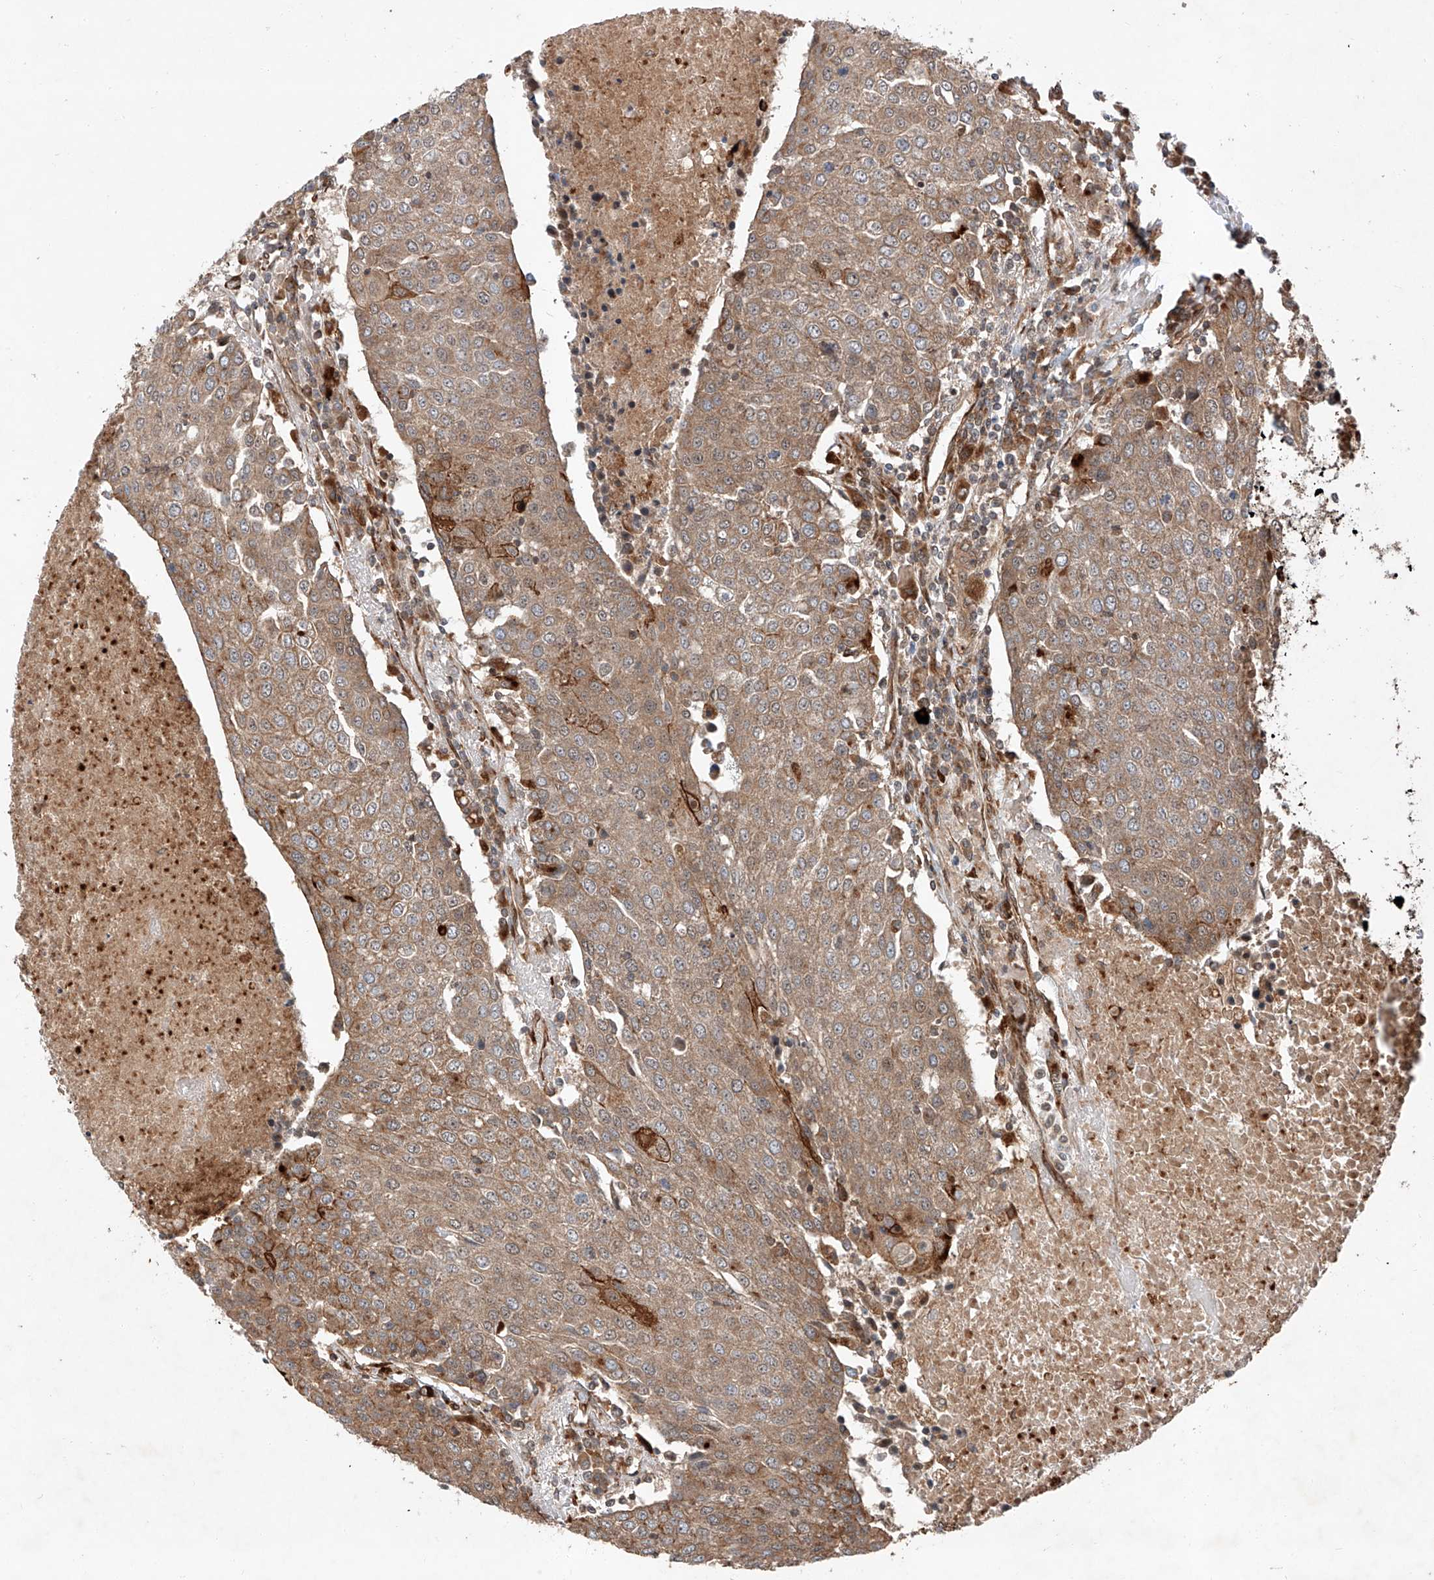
{"staining": {"intensity": "moderate", "quantity": ">75%", "location": "cytoplasmic/membranous"}, "tissue": "urothelial cancer", "cell_type": "Tumor cells", "image_type": "cancer", "snomed": [{"axis": "morphology", "description": "Urothelial carcinoma, High grade"}, {"axis": "topography", "description": "Urinary bladder"}], "caption": "An image of human urothelial cancer stained for a protein displays moderate cytoplasmic/membranous brown staining in tumor cells.", "gene": "ZFP28", "patient": {"sex": "female", "age": 85}}